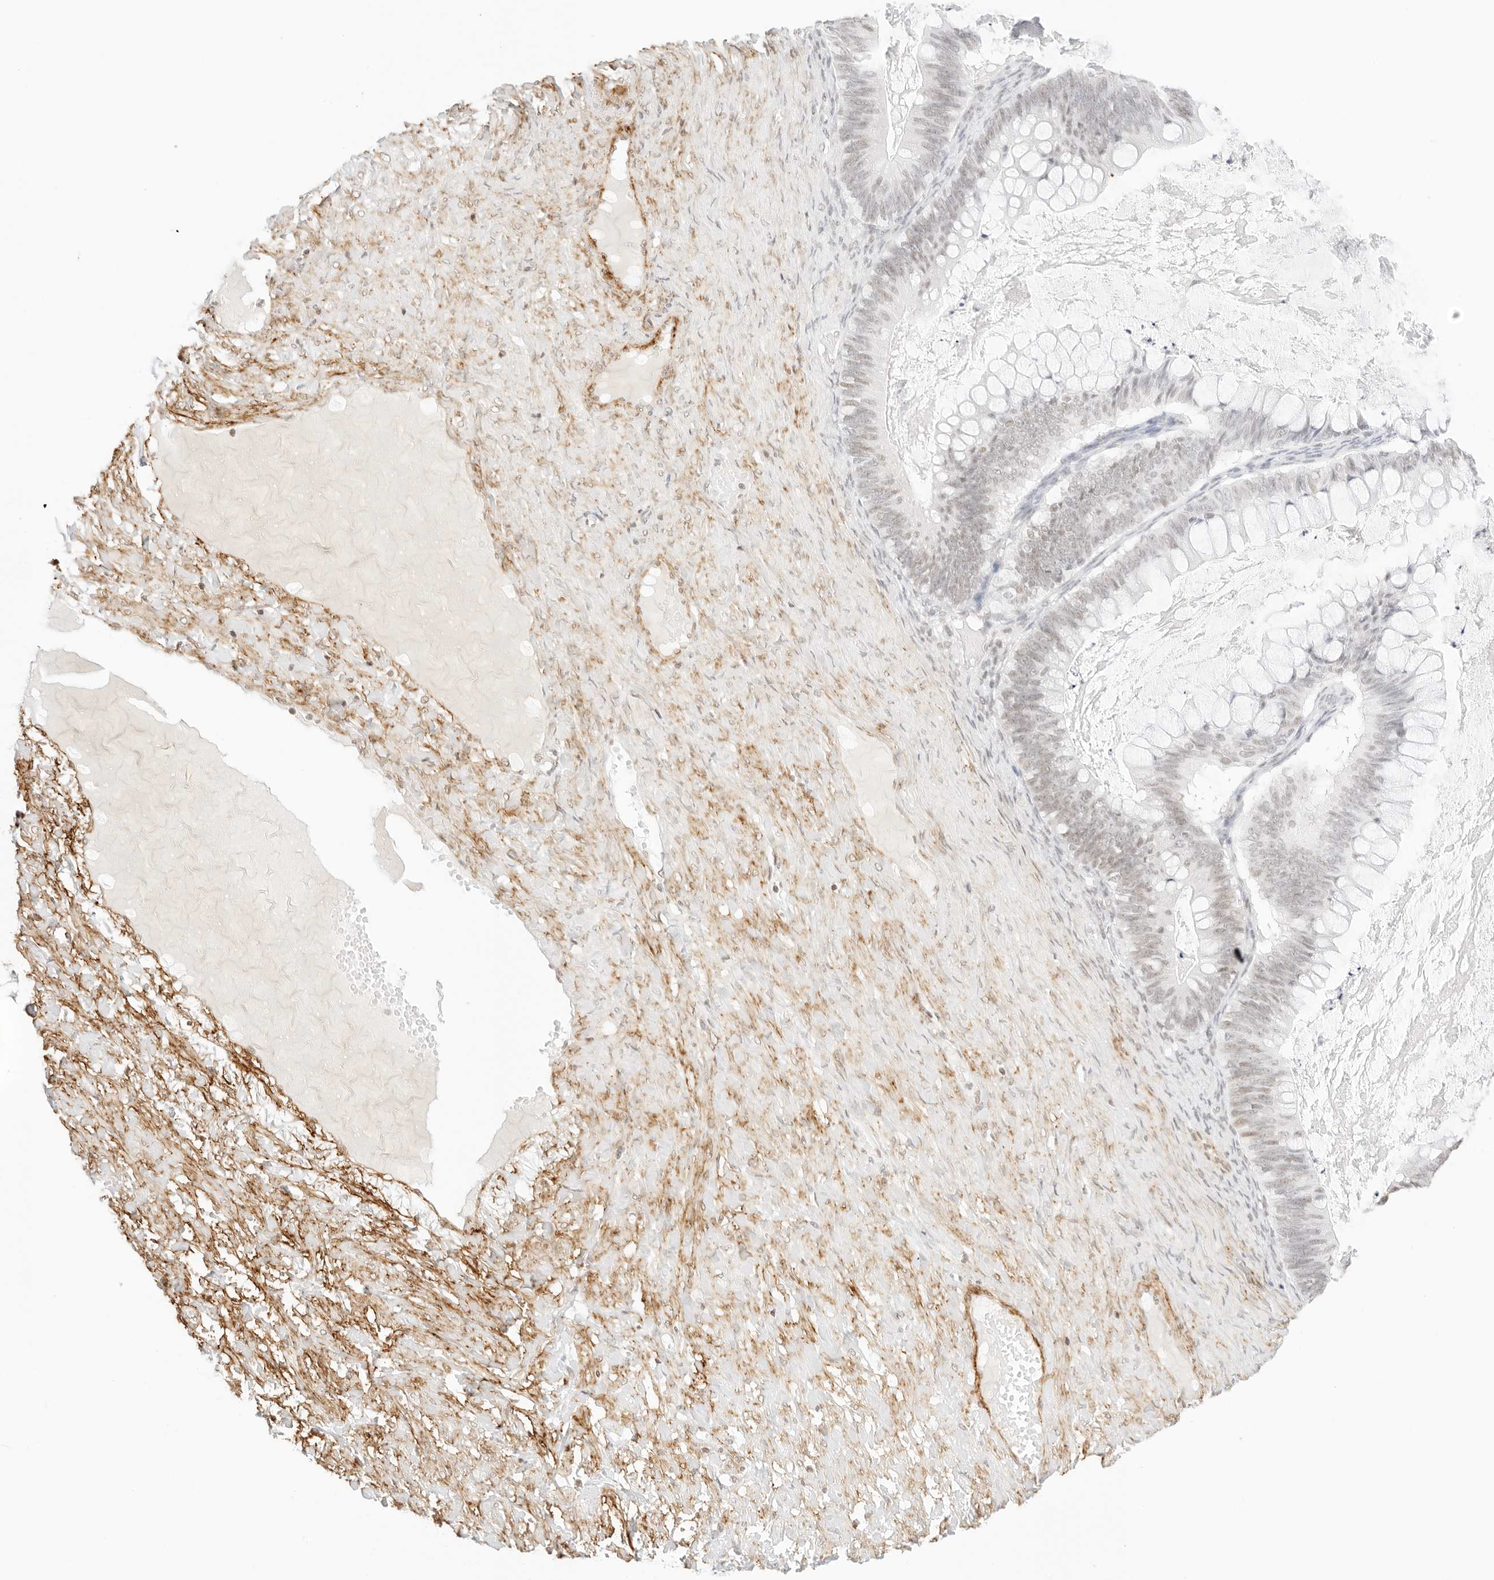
{"staining": {"intensity": "weak", "quantity": "<25%", "location": "cytoplasmic/membranous"}, "tissue": "ovarian cancer", "cell_type": "Tumor cells", "image_type": "cancer", "snomed": [{"axis": "morphology", "description": "Cystadenocarcinoma, mucinous, NOS"}, {"axis": "topography", "description": "Ovary"}], "caption": "DAB (3,3'-diaminobenzidine) immunohistochemical staining of ovarian cancer demonstrates no significant positivity in tumor cells.", "gene": "FBLN5", "patient": {"sex": "female", "age": 61}}